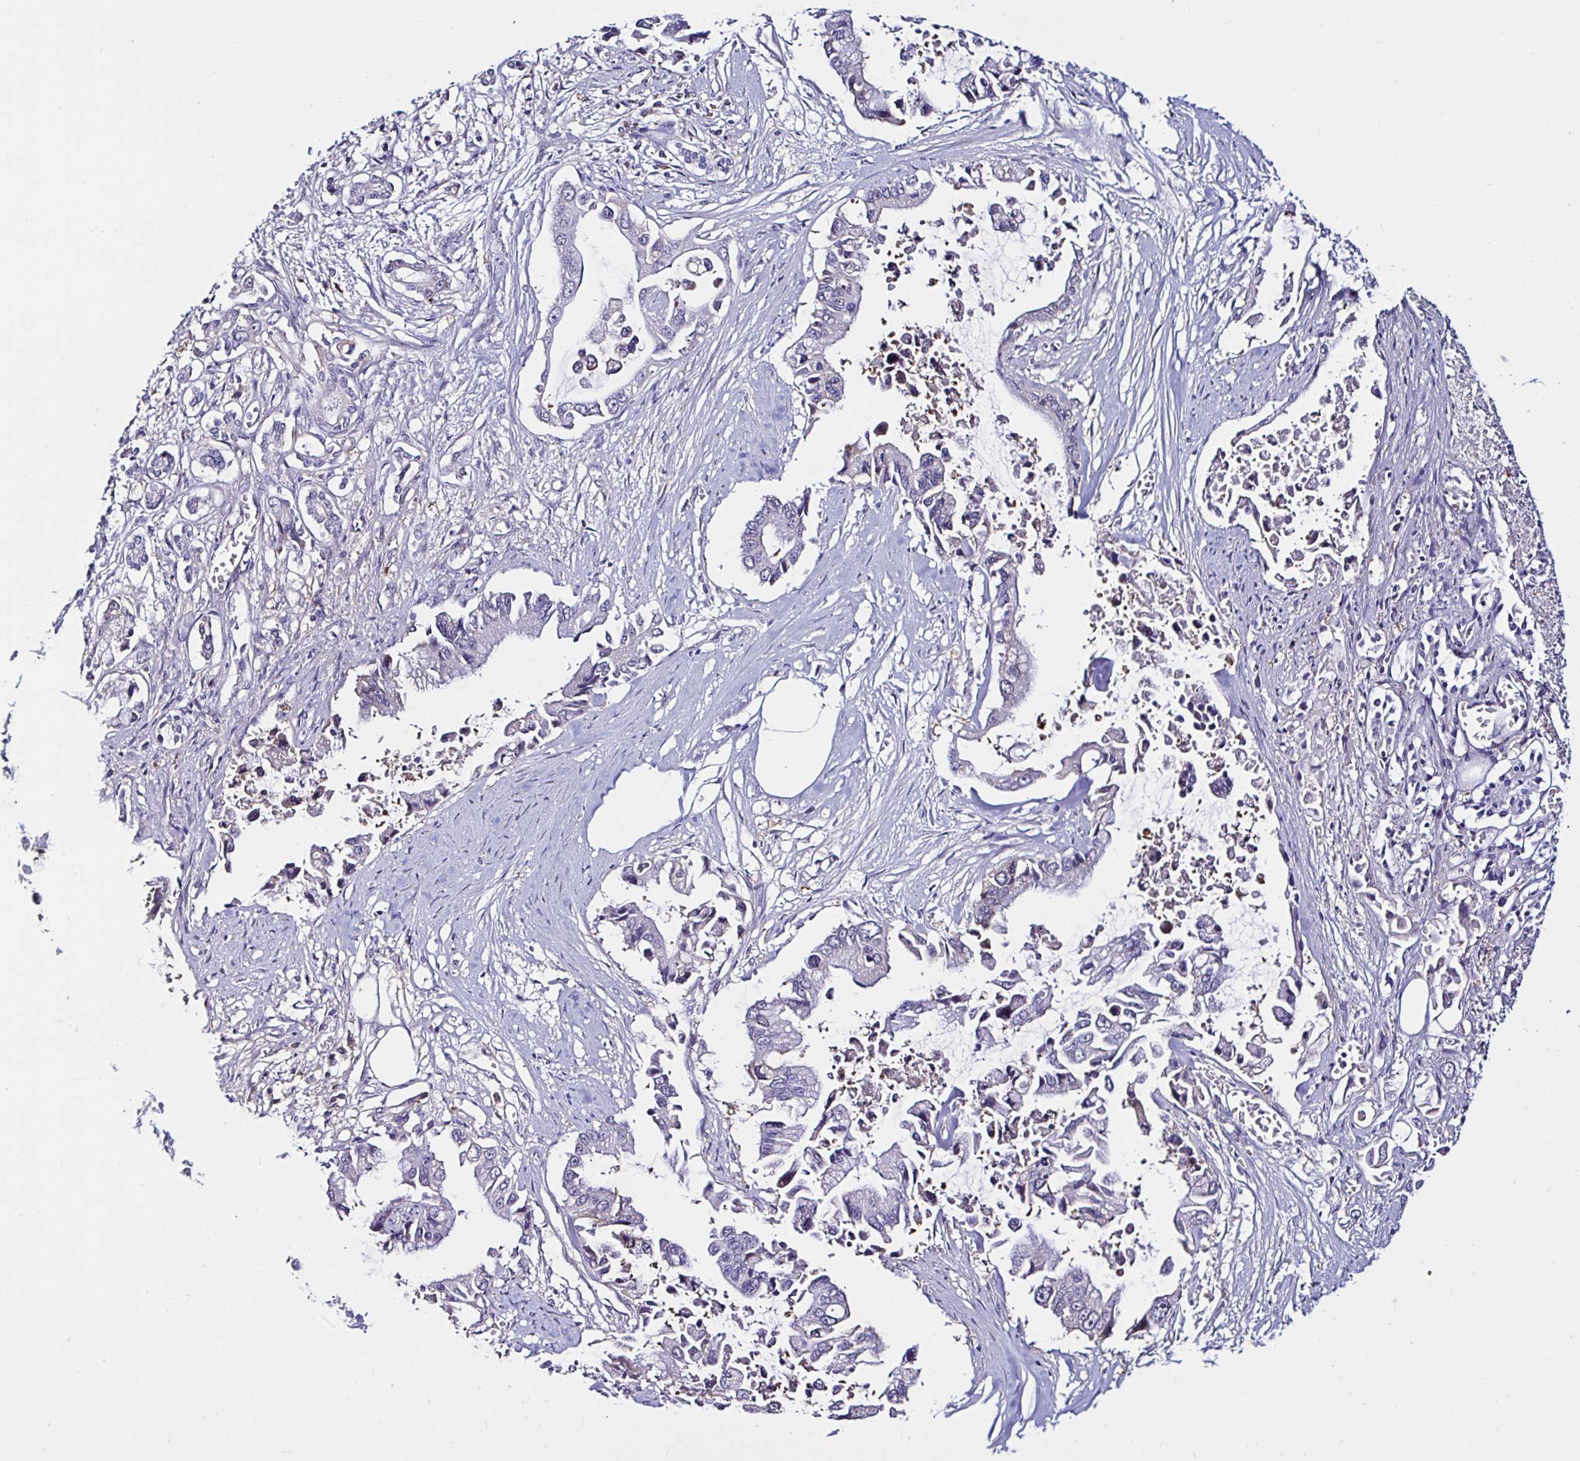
{"staining": {"intensity": "negative", "quantity": "none", "location": "none"}, "tissue": "pancreatic cancer", "cell_type": "Tumor cells", "image_type": "cancer", "snomed": [{"axis": "morphology", "description": "Adenocarcinoma, NOS"}, {"axis": "topography", "description": "Pancreas"}], "caption": "Protein analysis of pancreatic cancer reveals no significant expression in tumor cells.", "gene": "RSRP1", "patient": {"sex": "male", "age": 84}}